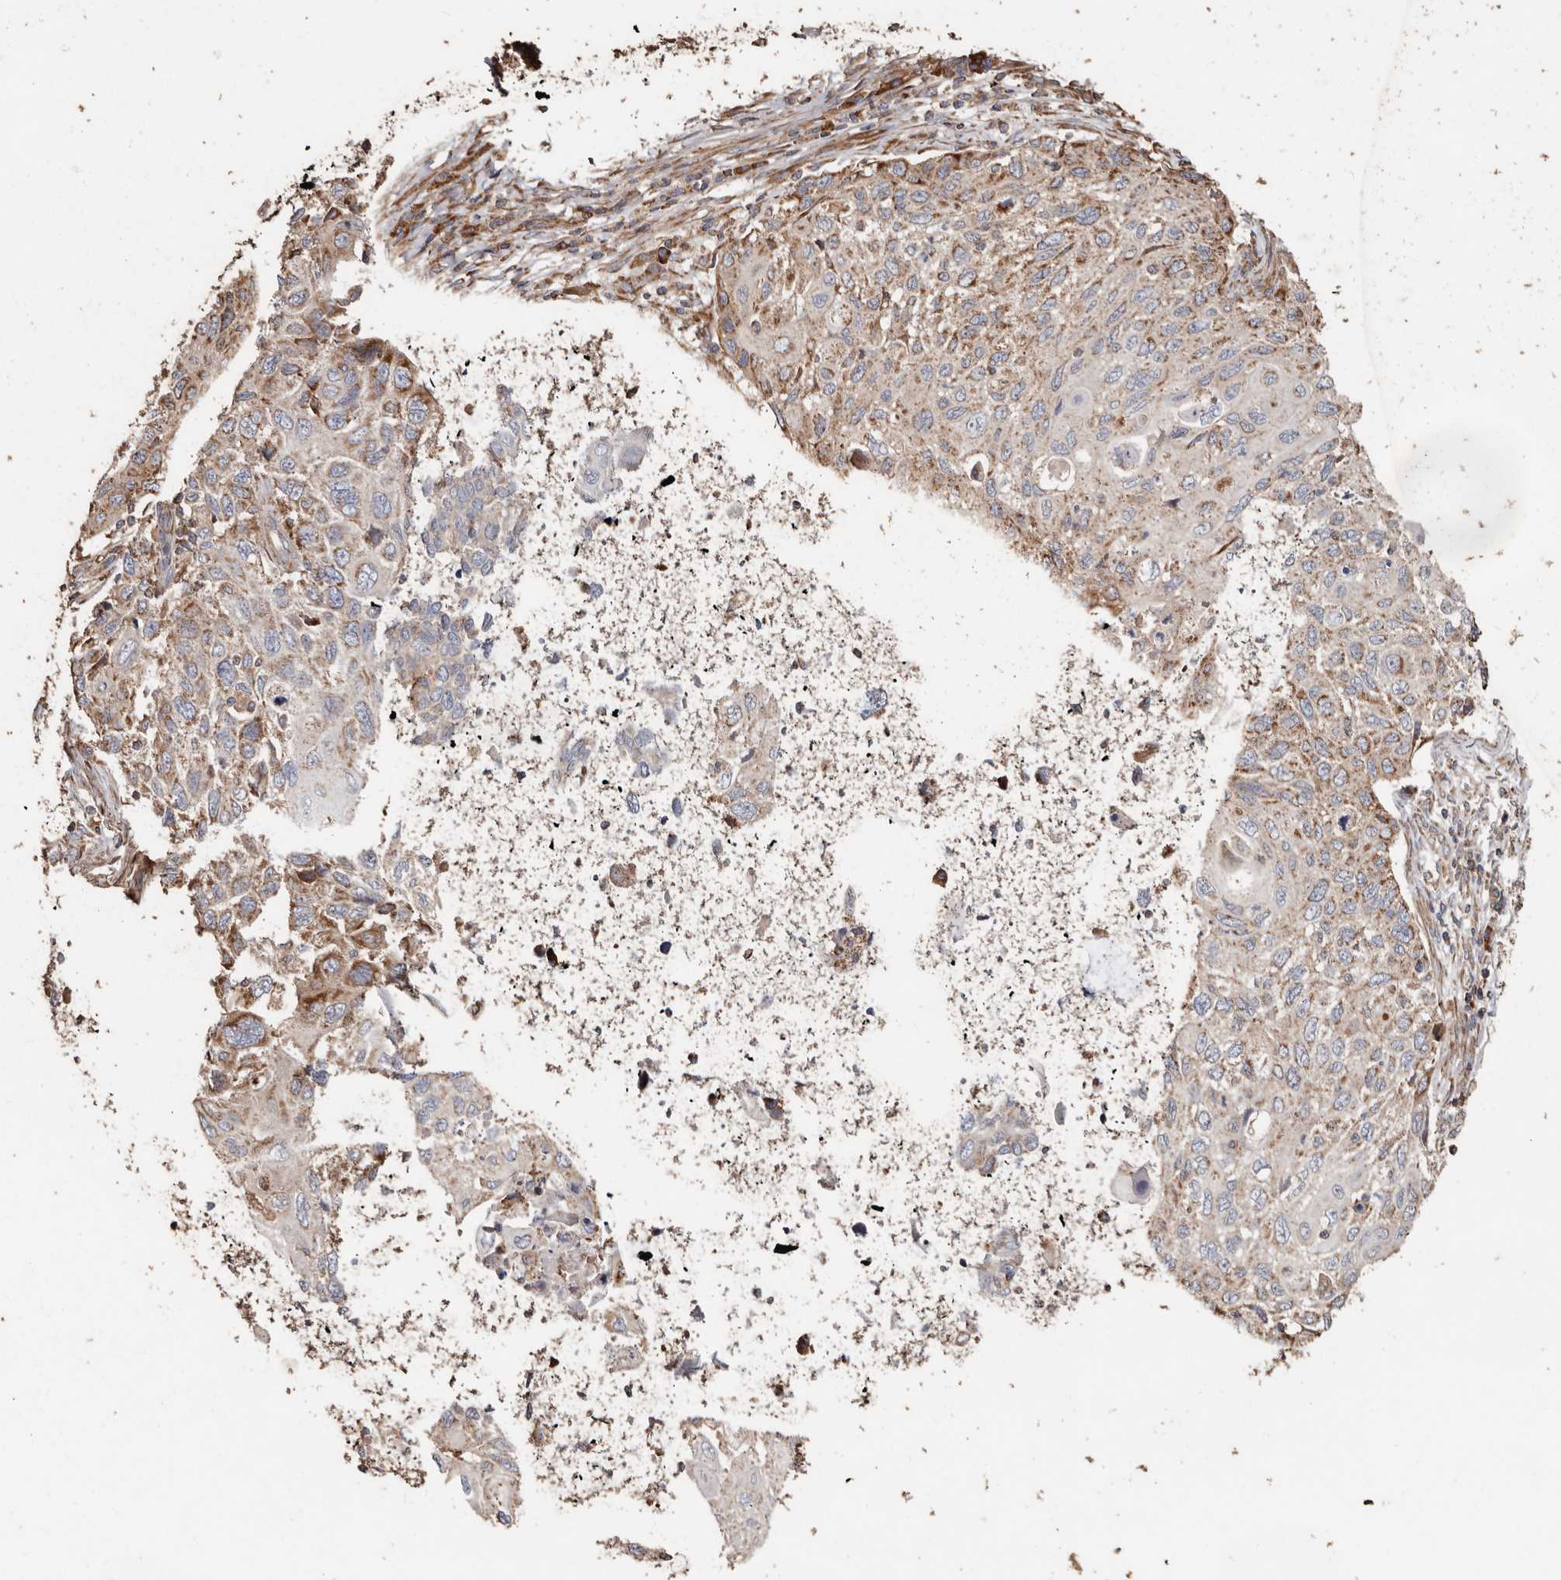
{"staining": {"intensity": "moderate", "quantity": "25%-75%", "location": "cytoplasmic/membranous"}, "tissue": "cervical cancer", "cell_type": "Tumor cells", "image_type": "cancer", "snomed": [{"axis": "morphology", "description": "Squamous cell carcinoma, NOS"}, {"axis": "topography", "description": "Cervix"}], "caption": "Protein expression analysis of human cervical cancer reveals moderate cytoplasmic/membranous expression in approximately 25%-75% of tumor cells.", "gene": "OSGIN2", "patient": {"sex": "female", "age": 70}}